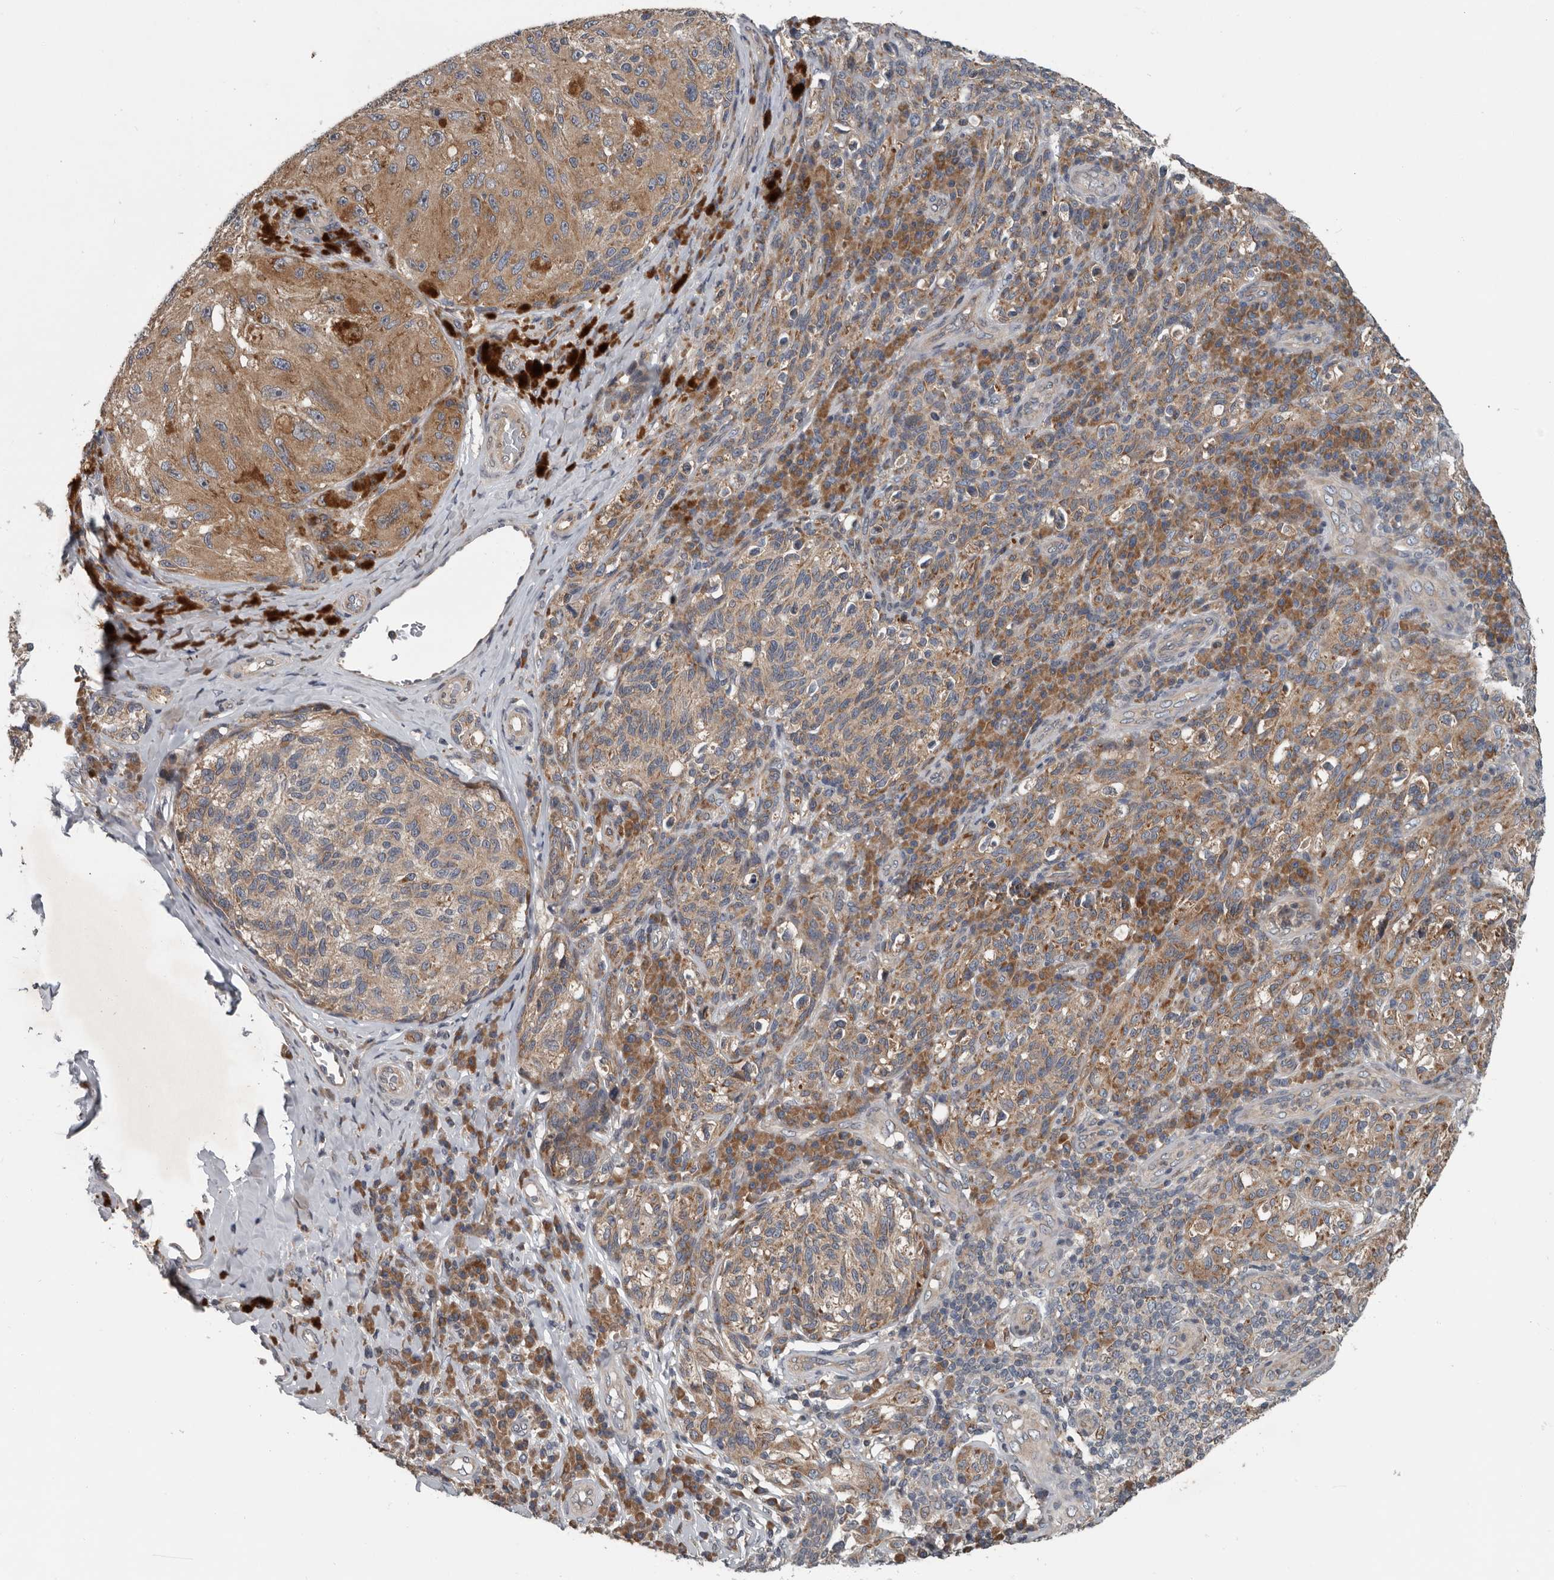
{"staining": {"intensity": "moderate", "quantity": ">75%", "location": "cytoplasmic/membranous"}, "tissue": "melanoma", "cell_type": "Tumor cells", "image_type": "cancer", "snomed": [{"axis": "morphology", "description": "Malignant melanoma, NOS"}, {"axis": "topography", "description": "Skin"}], "caption": "Protein staining exhibits moderate cytoplasmic/membranous staining in about >75% of tumor cells in melanoma.", "gene": "TMEM199", "patient": {"sex": "female", "age": 73}}